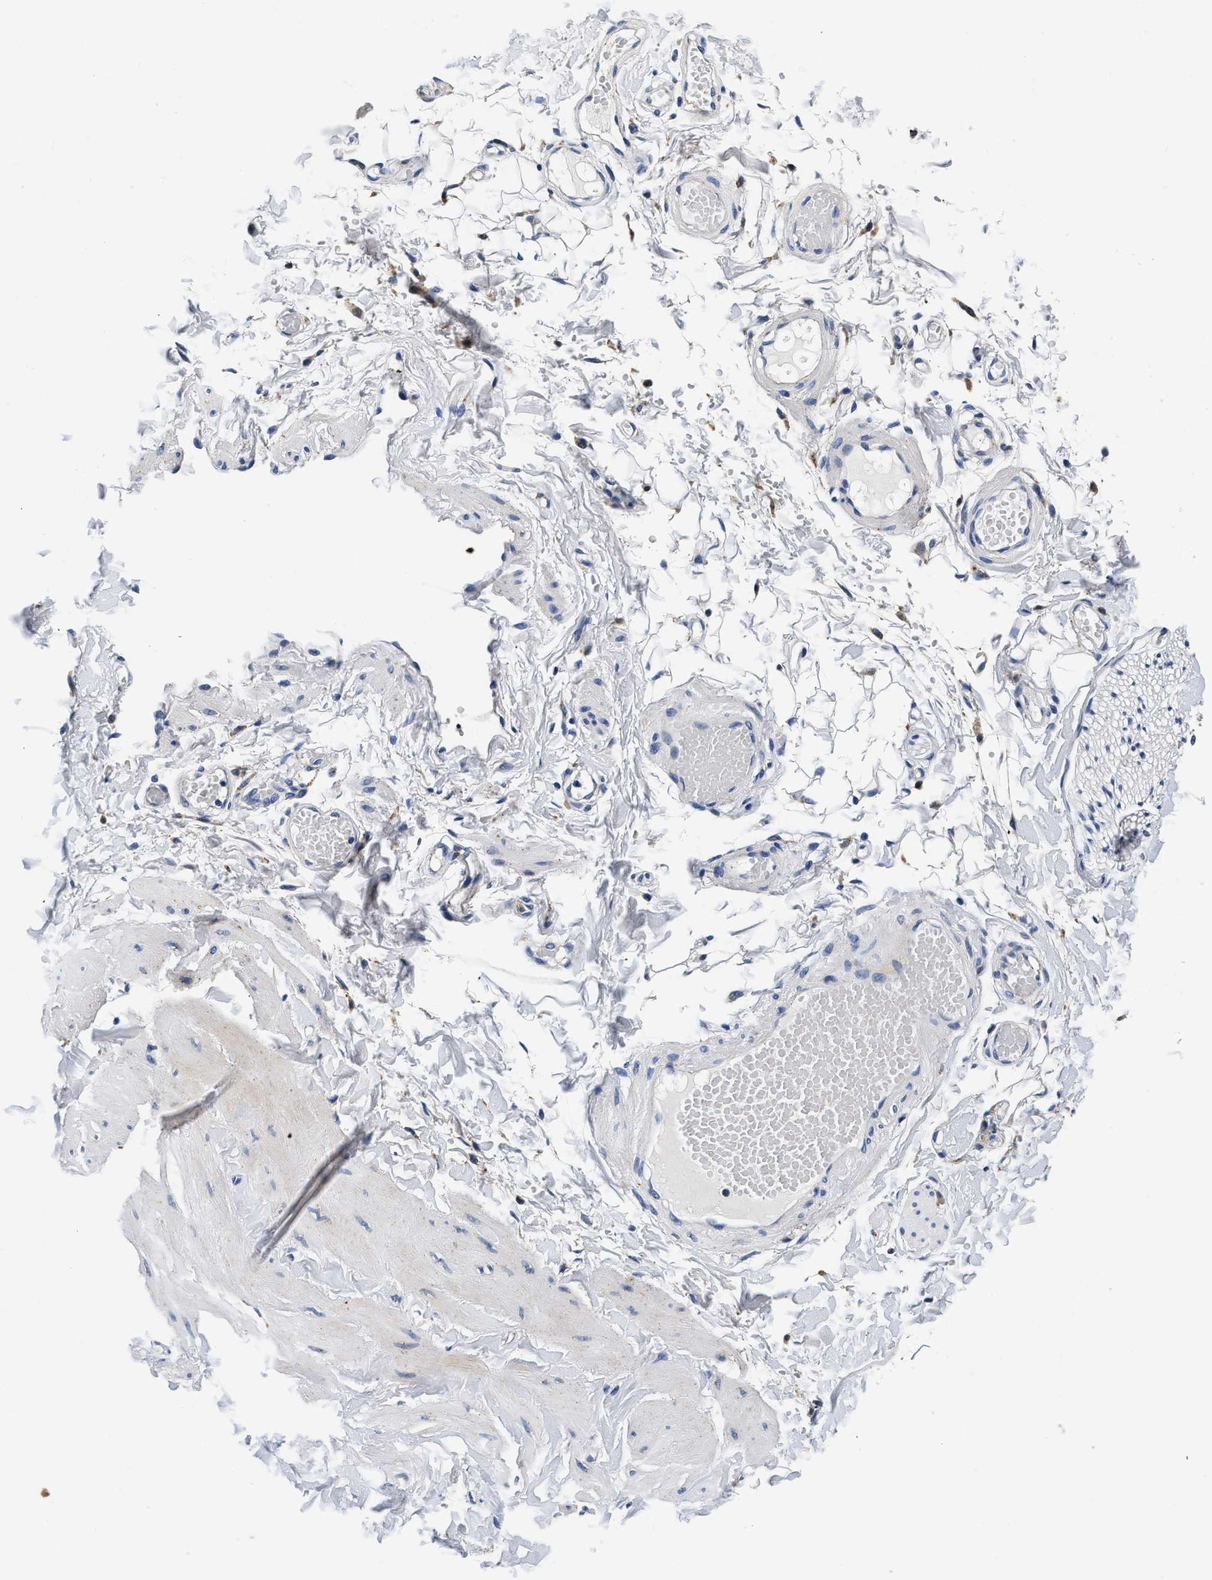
{"staining": {"intensity": "negative", "quantity": "none", "location": "none"}, "tissue": "adipose tissue", "cell_type": "Adipocytes", "image_type": "normal", "snomed": [{"axis": "morphology", "description": "Normal tissue, NOS"}, {"axis": "topography", "description": "Adipose tissue"}, {"axis": "topography", "description": "Vascular tissue"}, {"axis": "topography", "description": "Peripheral nerve tissue"}], "caption": "This is an IHC histopathology image of unremarkable human adipose tissue. There is no expression in adipocytes.", "gene": "GRN", "patient": {"sex": "male", "age": 25}}